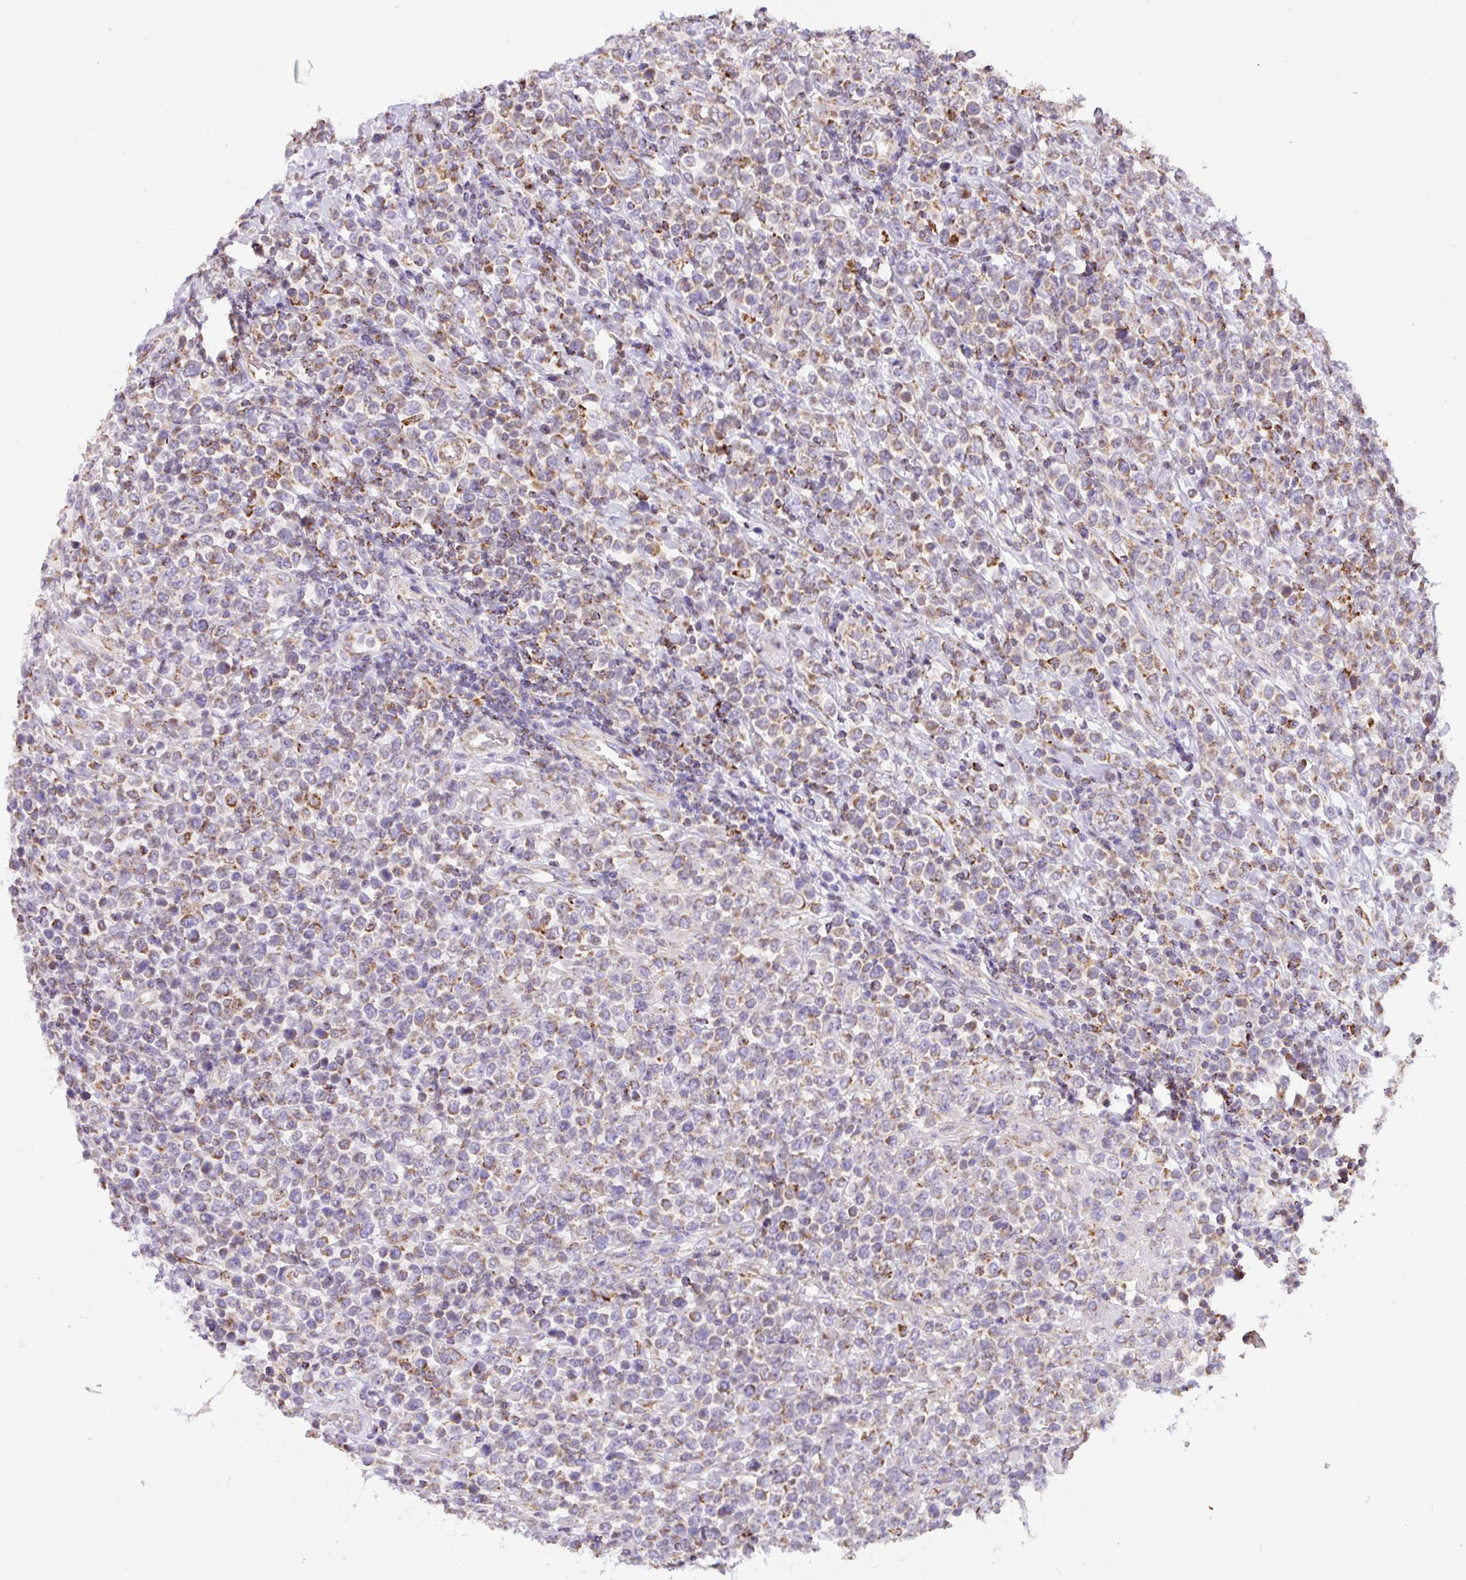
{"staining": {"intensity": "moderate", "quantity": "25%-75%", "location": "cytoplasmic/membranous"}, "tissue": "lymphoma", "cell_type": "Tumor cells", "image_type": "cancer", "snomed": [{"axis": "morphology", "description": "Malignant lymphoma, non-Hodgkin's type, High grade"}, {"axis": "topography", "description": "Soft tissue"}], "caption": "About 25%-75% of tumor cells in human malignant lymphoma, non-Hodgkin's type (high-grade) show moderate cytoplasmic/membranous protein positivity as visualized by brown immunohistochemical staining.", "gene": "MT-CO2", "patient": {"sex": "female", "age": 56}}